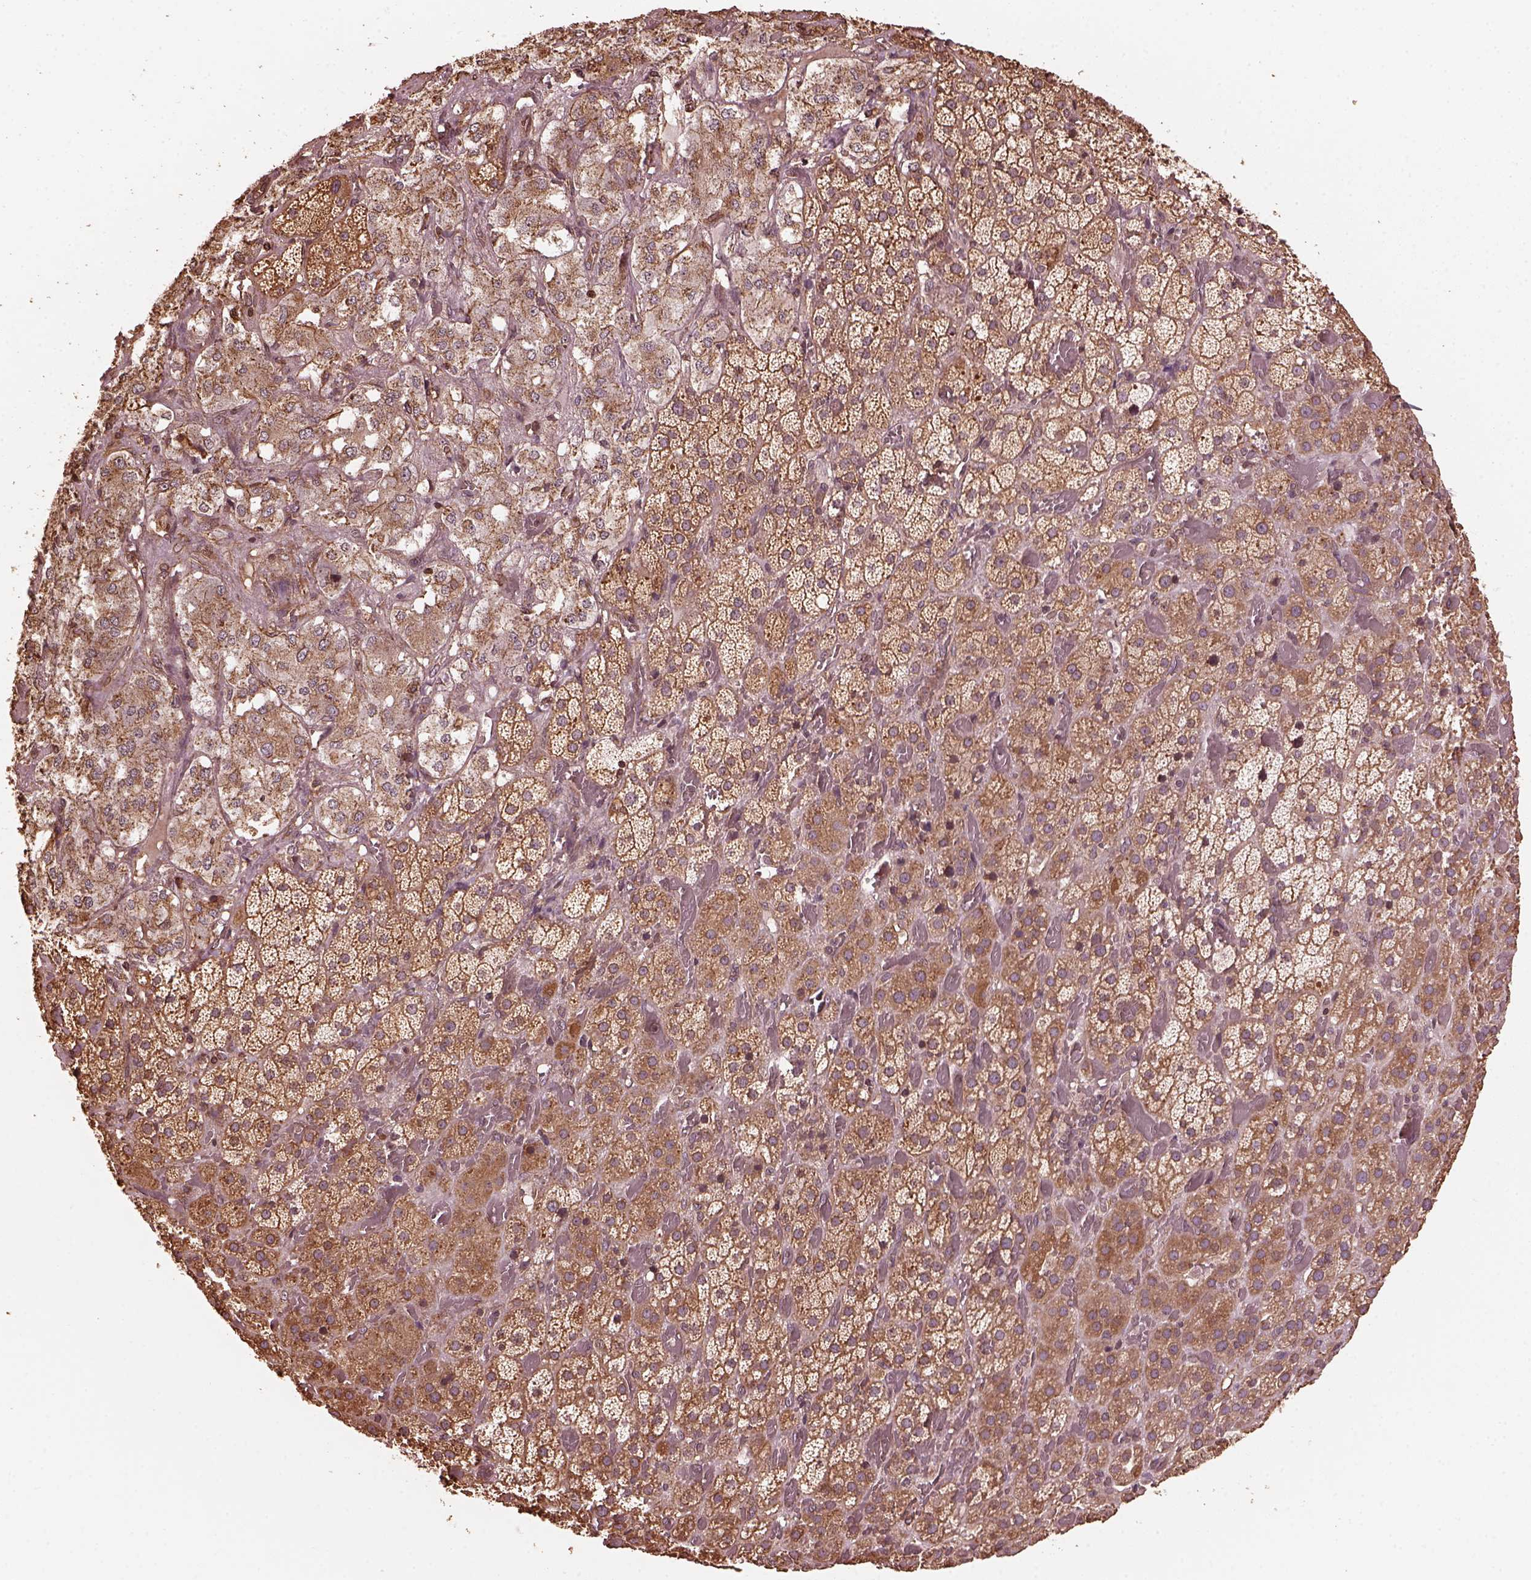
{"staining": {"intensity": "moderate", "quantity": ">75%", "location": "cytoplasmic/membranous"}, "tissue": "adrenal gland", "cell_type": "Glandular cells", "image_type": "normal", "snomed": [{"axis": "morphology", "description": "Normal tissue, NOS"}, {"axis": "topography", "description": "Adrenal gland"}], "caption": "This is a micrograph of immunohistochemistry staining of unremarkable adrenal gland, which shows moderate staining in the cytoplasmic/membranous of glandular cells.", "gene": "GTPBP1", "patient": {"sex": "male", "age": 57}}